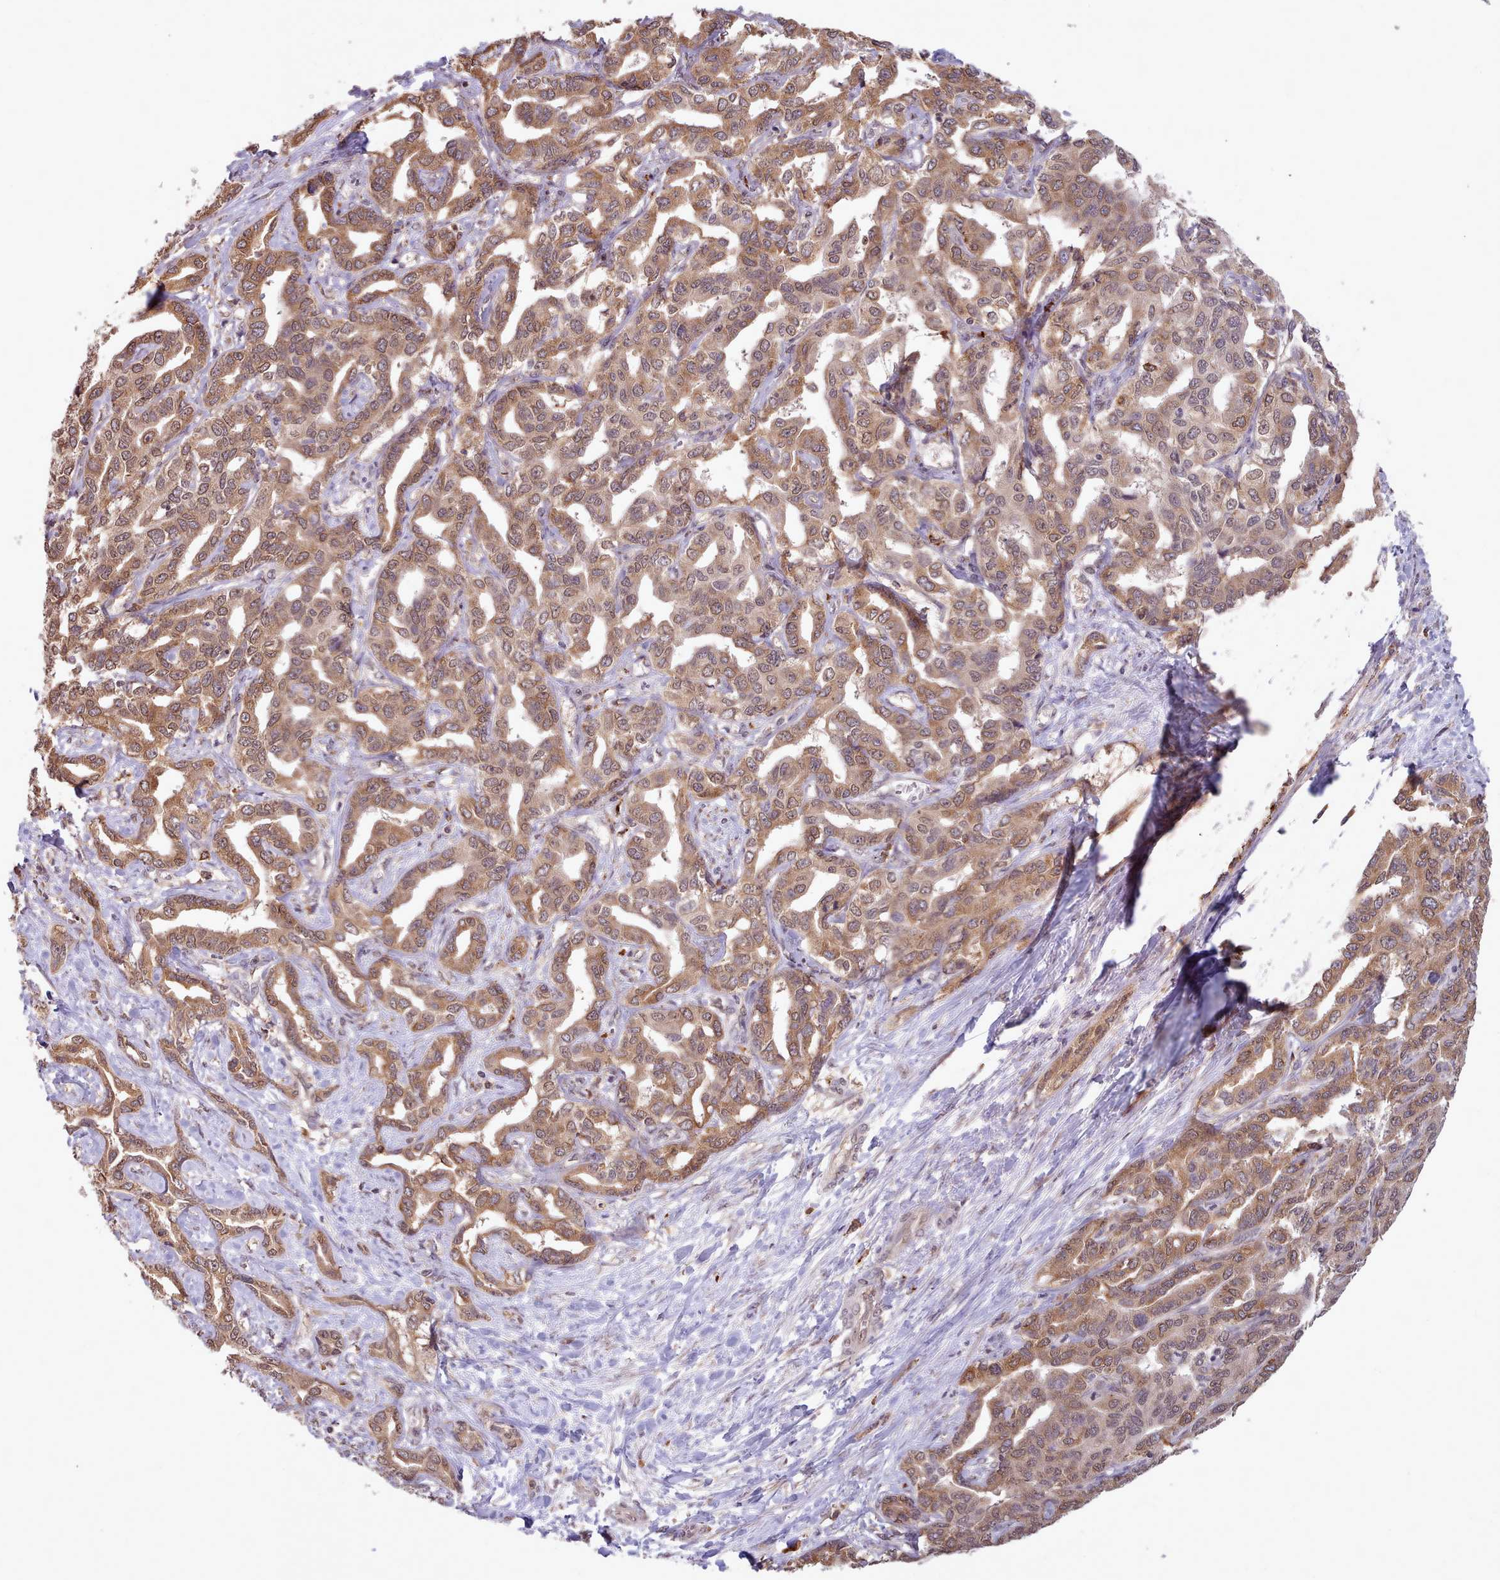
{"staining": {"intensity": "moderate", "quantity": ">75%", "location": "cytoplasmic/membranous,nuclear"}, "tissue": "liver cancer", "cell_type": "Tumor cells", "image_type": "cancer", "snomed": [{"axis": "morphology", "description": "Cholangiocarcinoma"}, {"axis": "topography", "description": "Liver"}], "caption": "Liver cholangiocarcinoma was stained to show a protein in brown. There is medium levels of moderate cytoplasmic/membranous and nuclear expression in approximately >75% of tumor cells. (Brightfield microscopy of DAB IHC at high magnification).", "gene": "PIP4P1", "patient": {"sex": "male", "age": 59}}